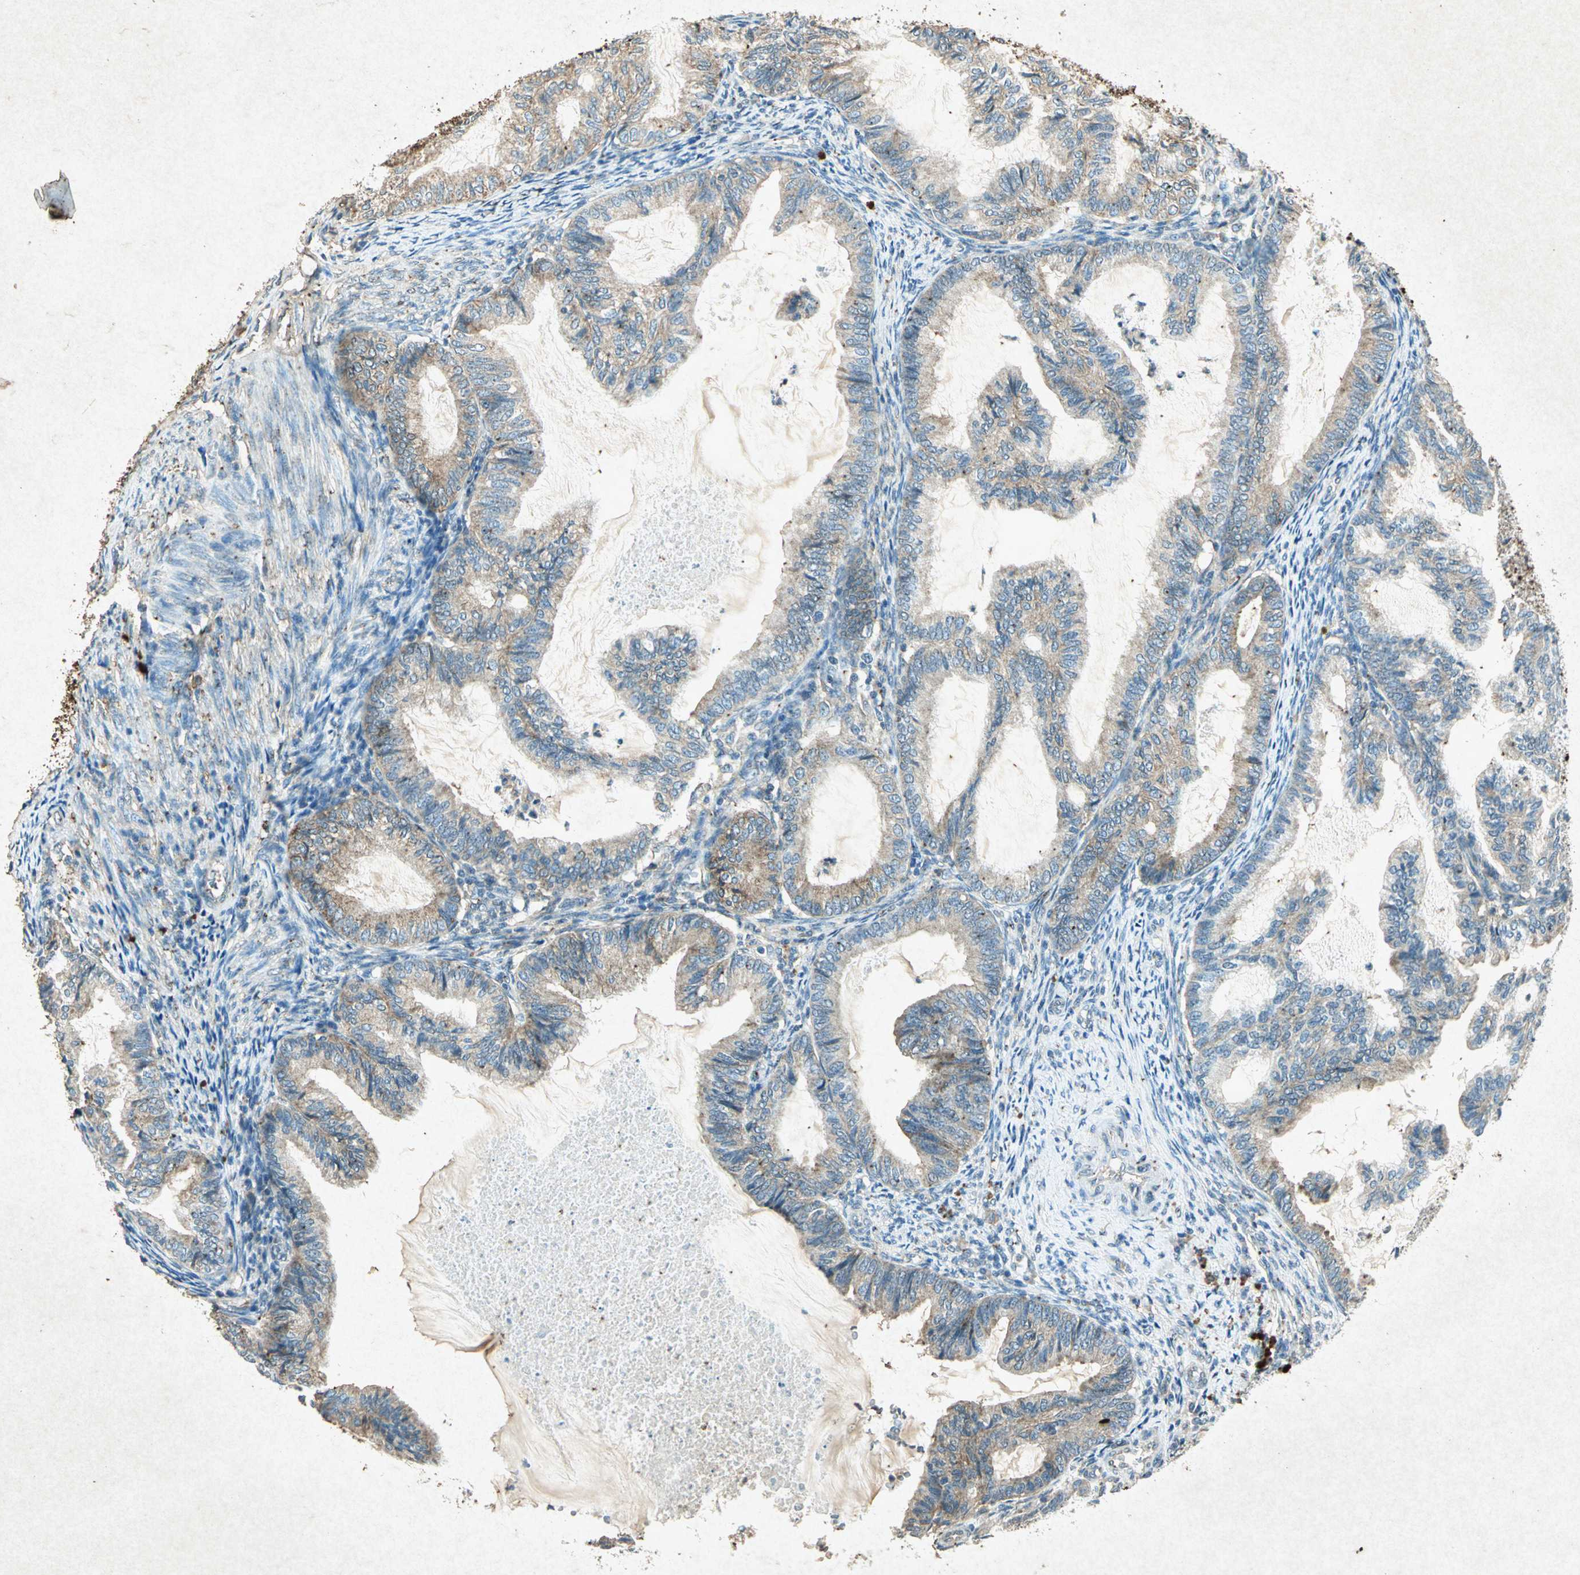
{"staining": {"intensity": "weak", "quantity": ">75%", "location": "cytoplasmic/membranous"}, "tissue": "cervical cancer", "cell_type": "Tumor cells", "image_type": "cancer", "snomed": [{"axis": "morphology", "description": "Normal tissue, NOS"}, {"axis": "morphology", "description": "Adenocarcinoma, NOS"}, {"axis": "topography", "description": "Cervix"}, {"axis": "topography", "description": "Endometrium"}], "caption": "High-magnification brightfield microscopy of cervical adenocarcinoma stained with DAB (brown) and counterstained with hematoxylin (blue). tumor cells exhibit weak cytoplasmic/membranous expression is appreciated in approximately>75% of cells.", "gene": "PSEN1", "patient": {"sex": "female", "age": 86}}